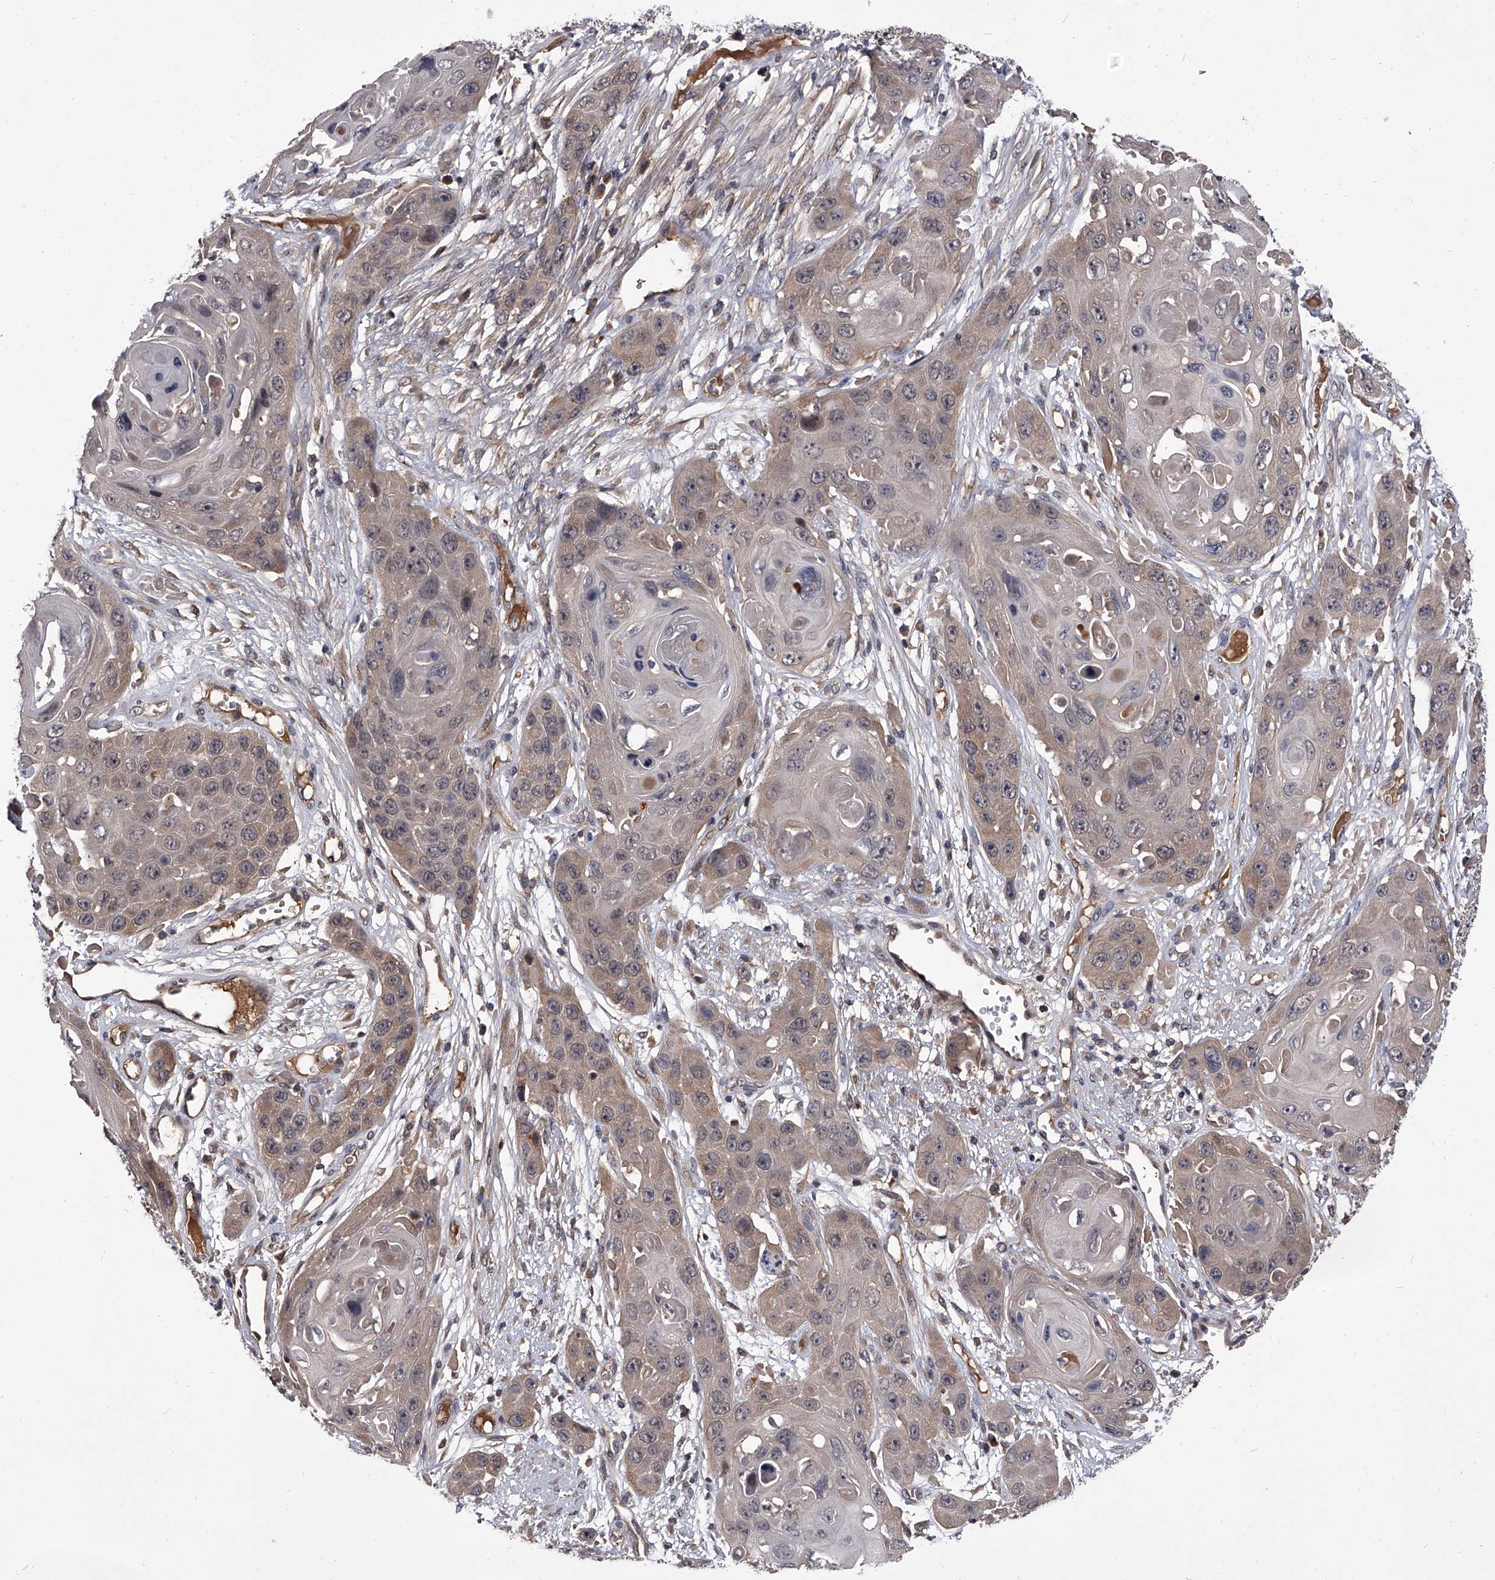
{"staining": {"intensity": "weak", "quantity": "<25%", "location": "cytoplasmic/membranous"}, "tissue": "skin cancer", "cell_type": "Tumor cells", "image_type": "cancer", "snomed": [{"axis": "morphology", "description": "Squamous cell carcinoma, NOS"}, {"axis": "topography", "description": "Skin"}], "caption": "This is an IHC image of human squamous cell carcinoma (skin). There is no staining in tumor cells.", "gene": "SLC18B1", "patient": {"sex": "male", "age": 55}}